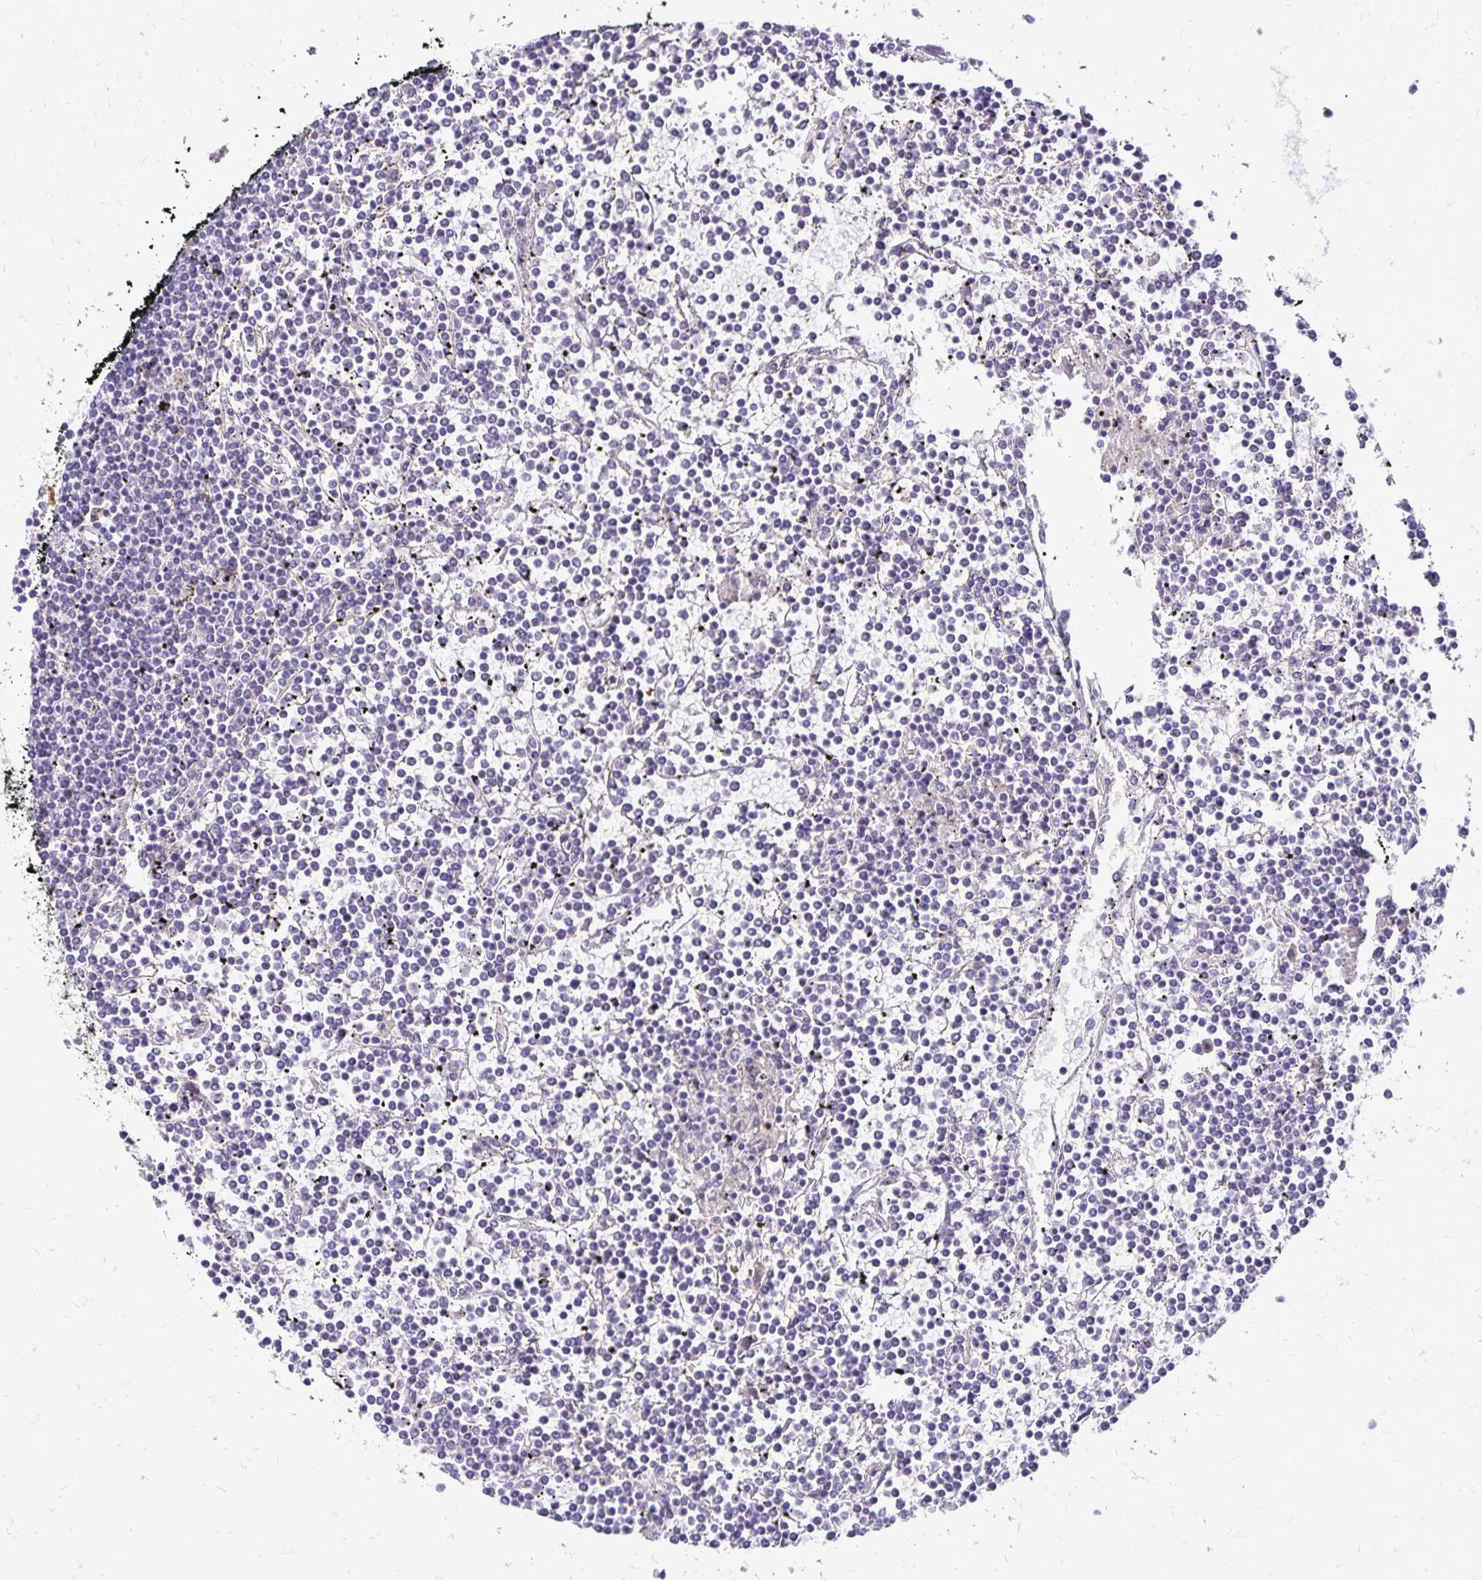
{"staining": {"intensity": "negative", "quantity": "none", "location": "none"}, "tissue": "lymphoma", "cell_type": "Tumor cells", "image_type": "cancer", "snomed": [{"axis": "morphology", "description": "Malignant lymphoma, non-Hodgkin's type, Low grade"}, {"axis": "topography", "description": "Spleen"}], "caption": "Protein analysis of malignant lymphoma, non-Hodgkin's type (low-grade) demonstrates no significant positivity in tumor cells. (DAB (3,3'-diaminobenzidine) immunohistochemistry with hematoxylin counter stain).", "gene": "TNS3", "patient": {"sex": "female", "age": 19}}